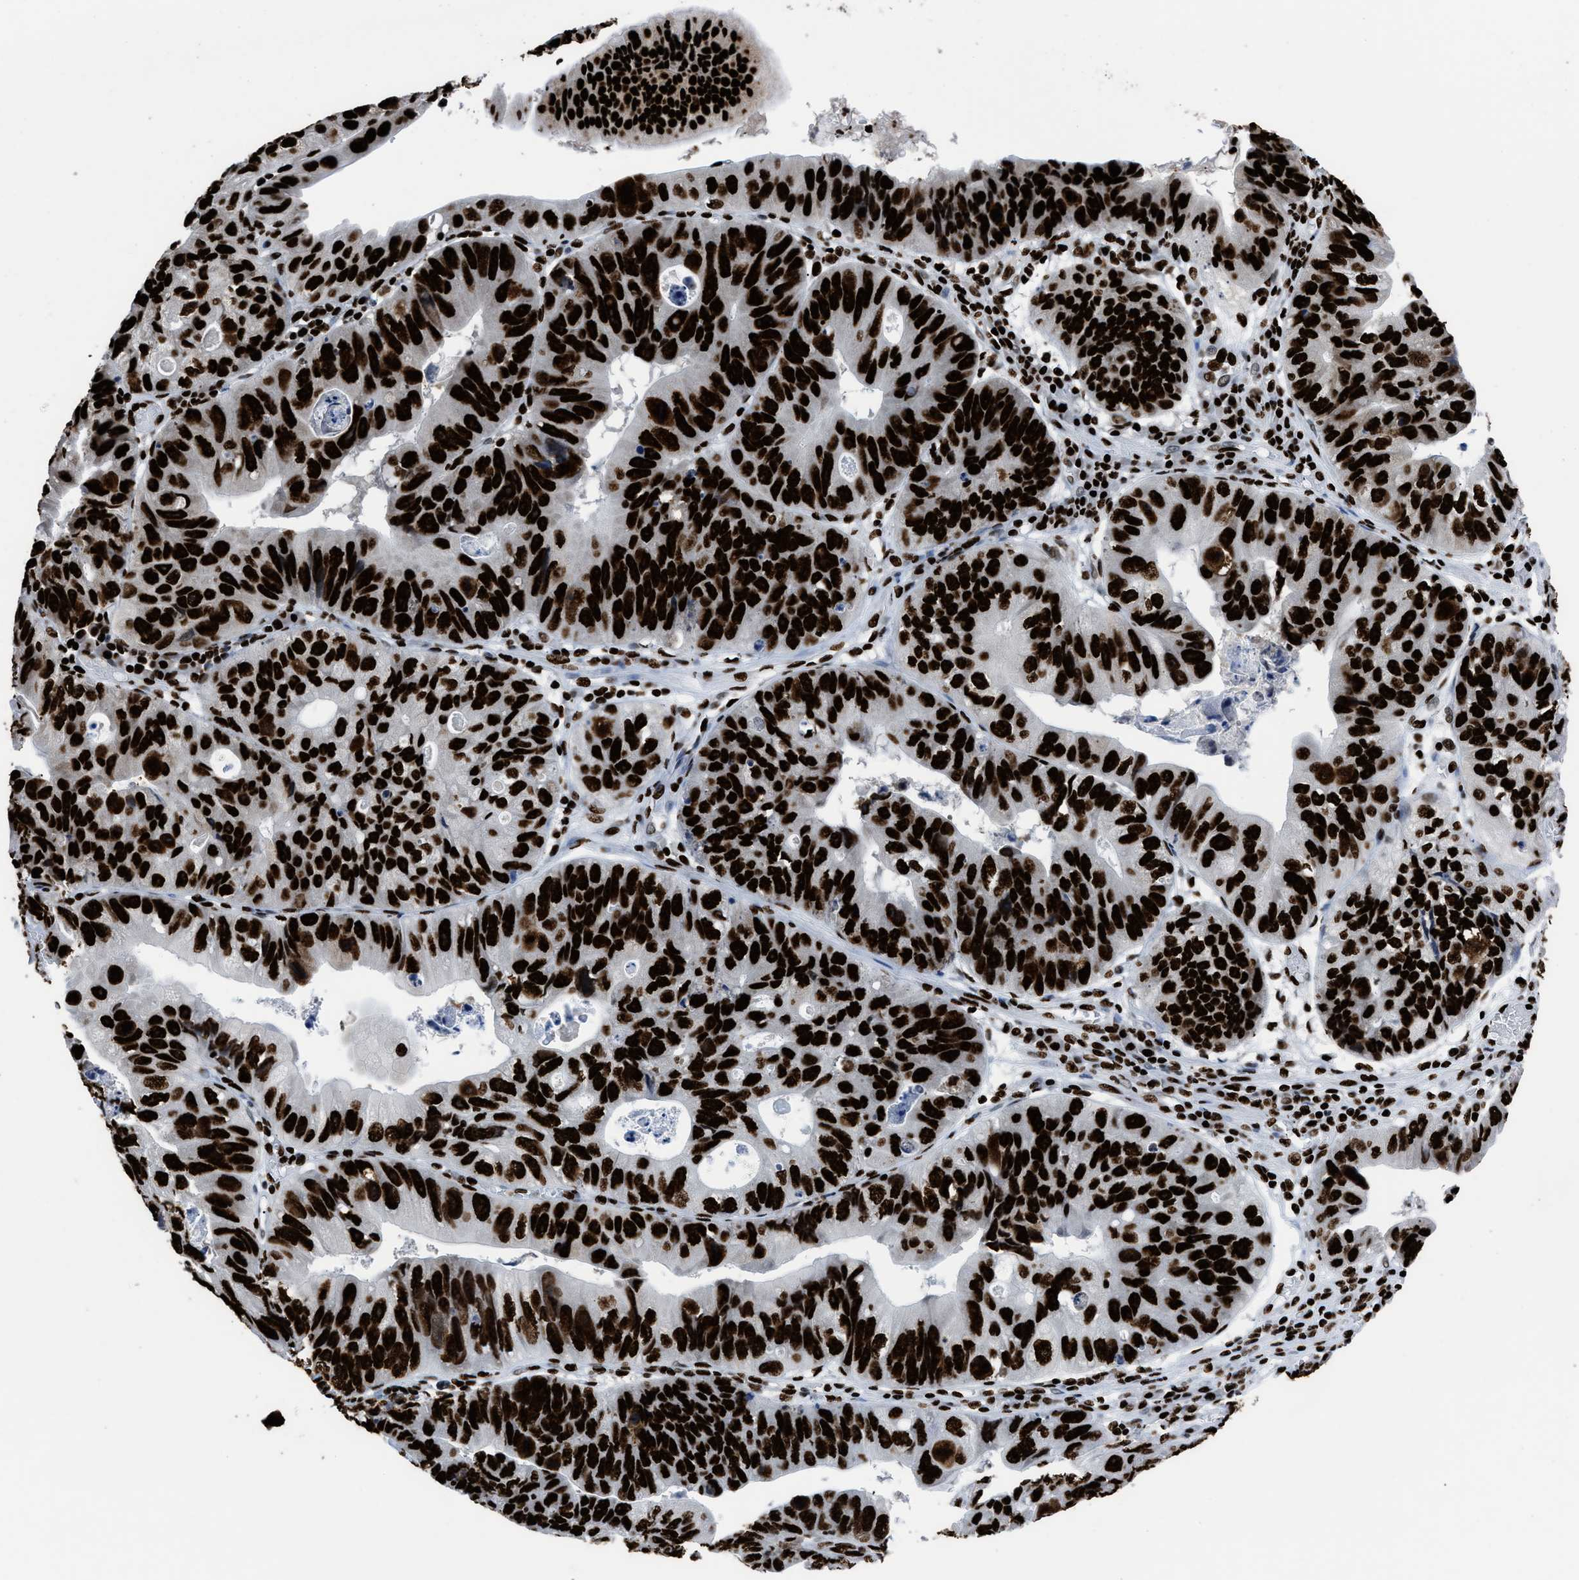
{"staining": {"intensity": "strong", "quantity": ">75%", "location": "nuclear"}, "tissue": "stomach cancer", "cell_type": "Tumor cells", "image_type": "cancer", "snomed": [{"axis": "morphology", "description": "Adenocarcinoma, NOS"}, {"axis": "topography", "description": "Stomach"}], "caption": "Immunohistochemical staining of stomach adenocarcinoma displays high levels of strong nuclear expression in about >75% of tumor cells. (brown staining indicates protein expression, while blue staining denotes nuclei).", "gene": "HNRNPM", "patient": {"sex": "male", "age": 59}}